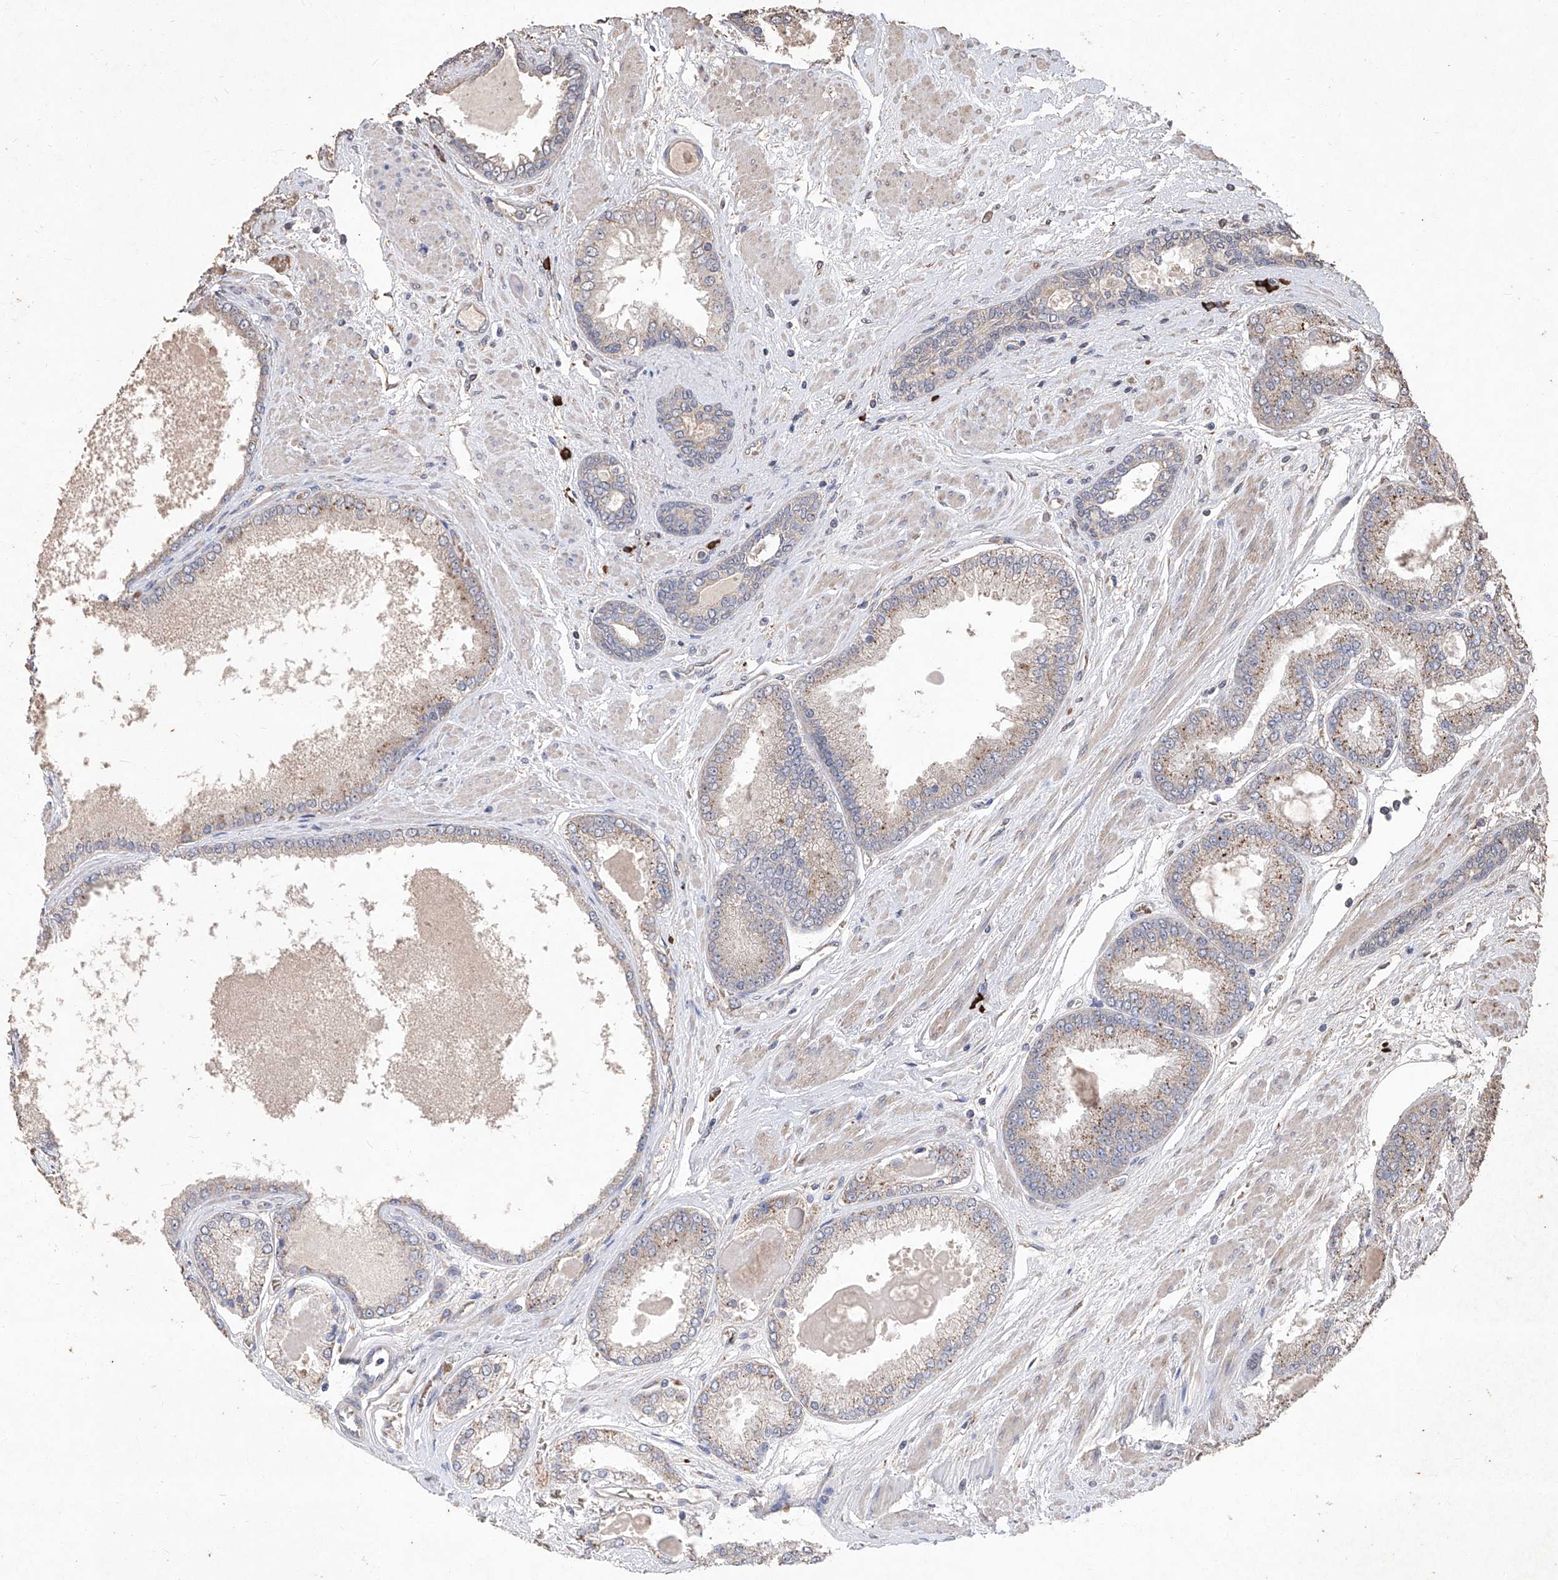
{"staining": {"intensity": "moderate", "quantity": "25%-75%", "location": "cytoplasmic/membranous"}, "tissue": "prostate cancer", "cell_type": "Tumor cells", "image_type": "cancer", "snomed": [{"axis": "morphology", "description": "Adenocarcinoma, High grade"}, {"axis": "topography", "description": "Prostate"}], "caption": "DAB immunohistochemical staining of human adenocarcinoma (high-grade) (prostate) demonstrates moderate cytoplasmic/membranous protein expression in about 25%-75% of tumor cells.", "gene": "EML1", "patient": {"sex": "male", "age": 59}}